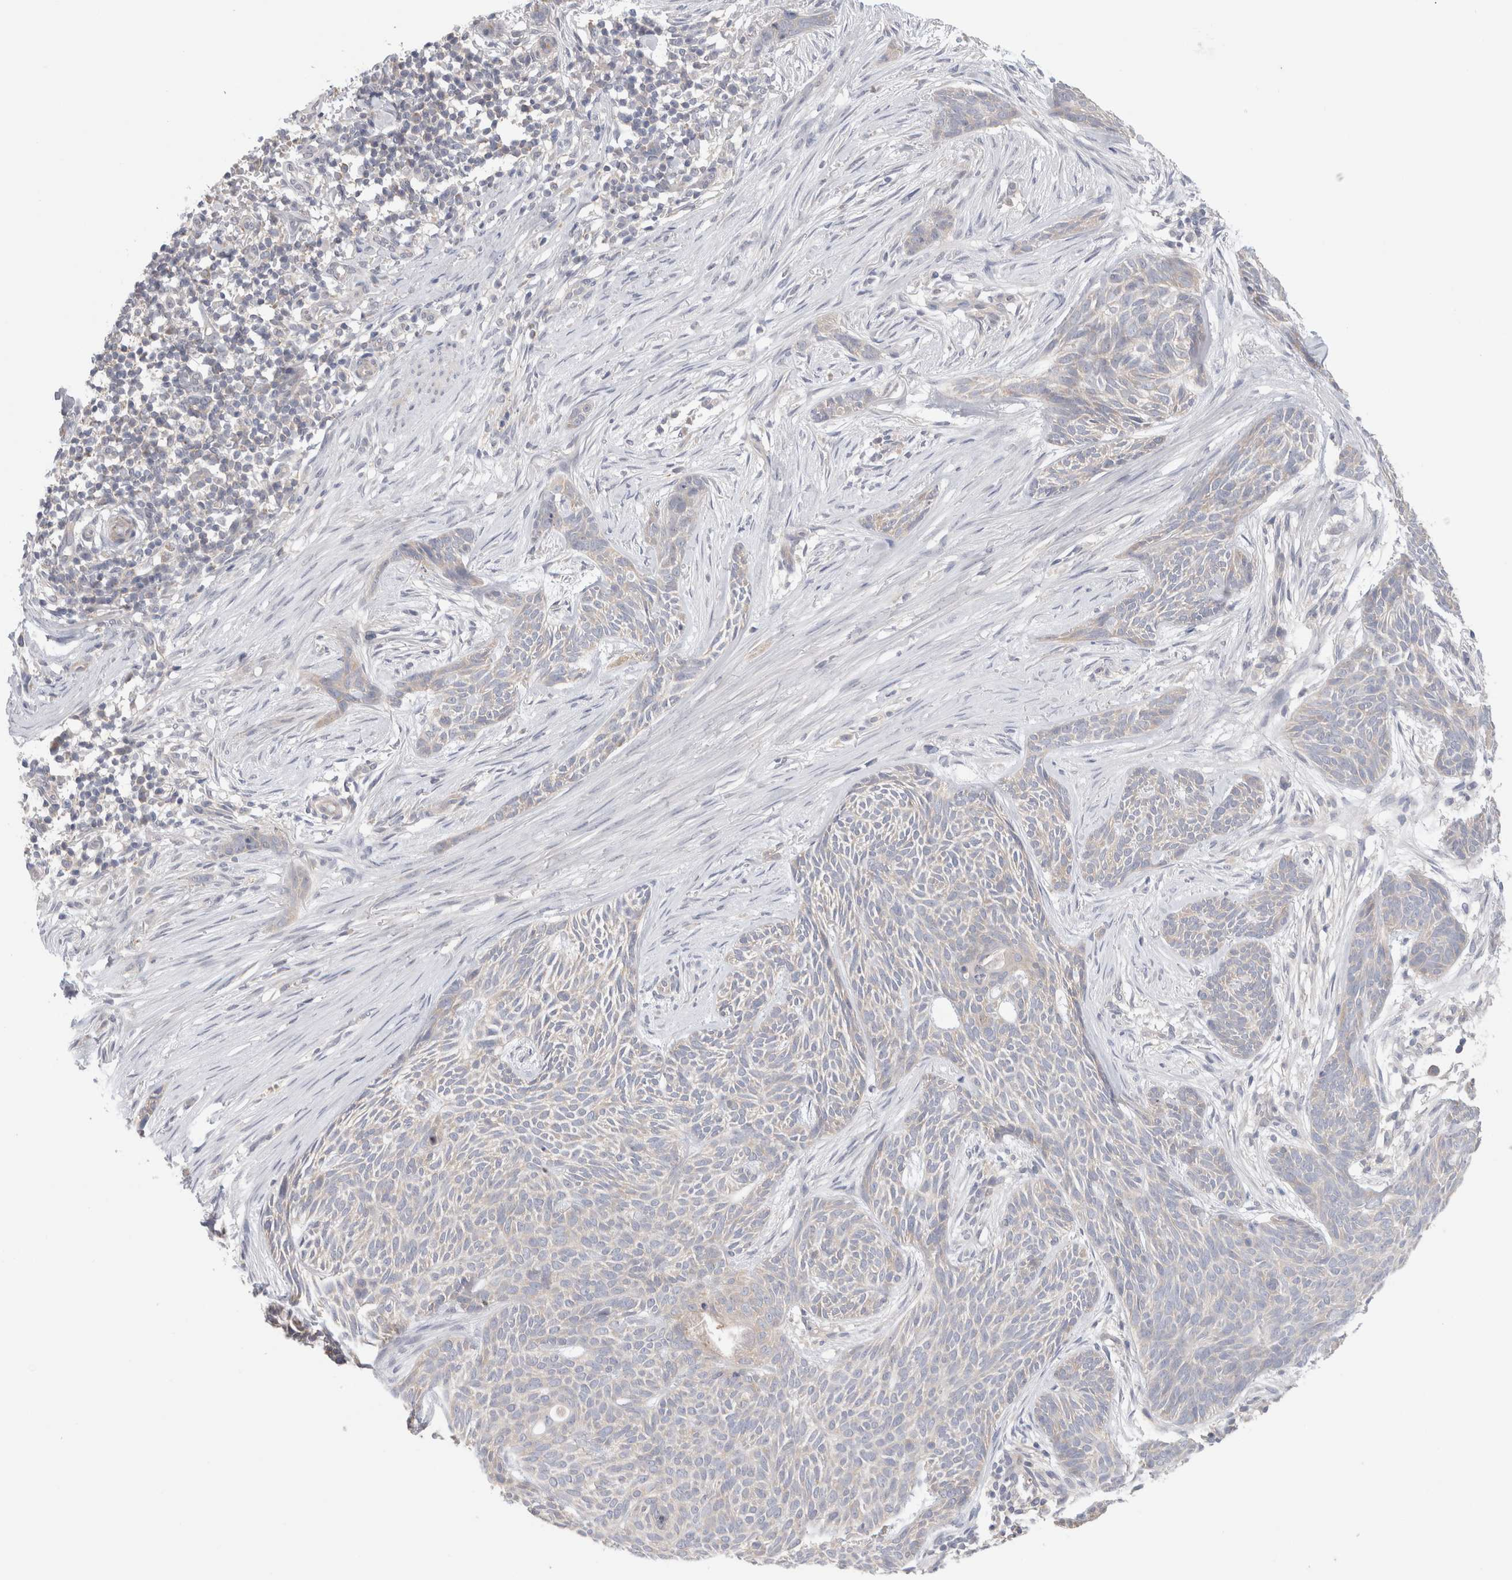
{"staining": {"intensity": "negative", "quantity": "none", "location": "none"}, "tissue": "skin cancer", "cell_type": "Tumor cells", "image_type": "cancer", "snomed": [{"axis": "morphology", "description": "Basal cell carcinoma"}, {"axis": "topography", "description": "Skin"}], "caption": "There is no significant expression in tumor cells of skin cancer.", "gene": "NDOR1", "patient": {"sex": "female", "age": 59}}